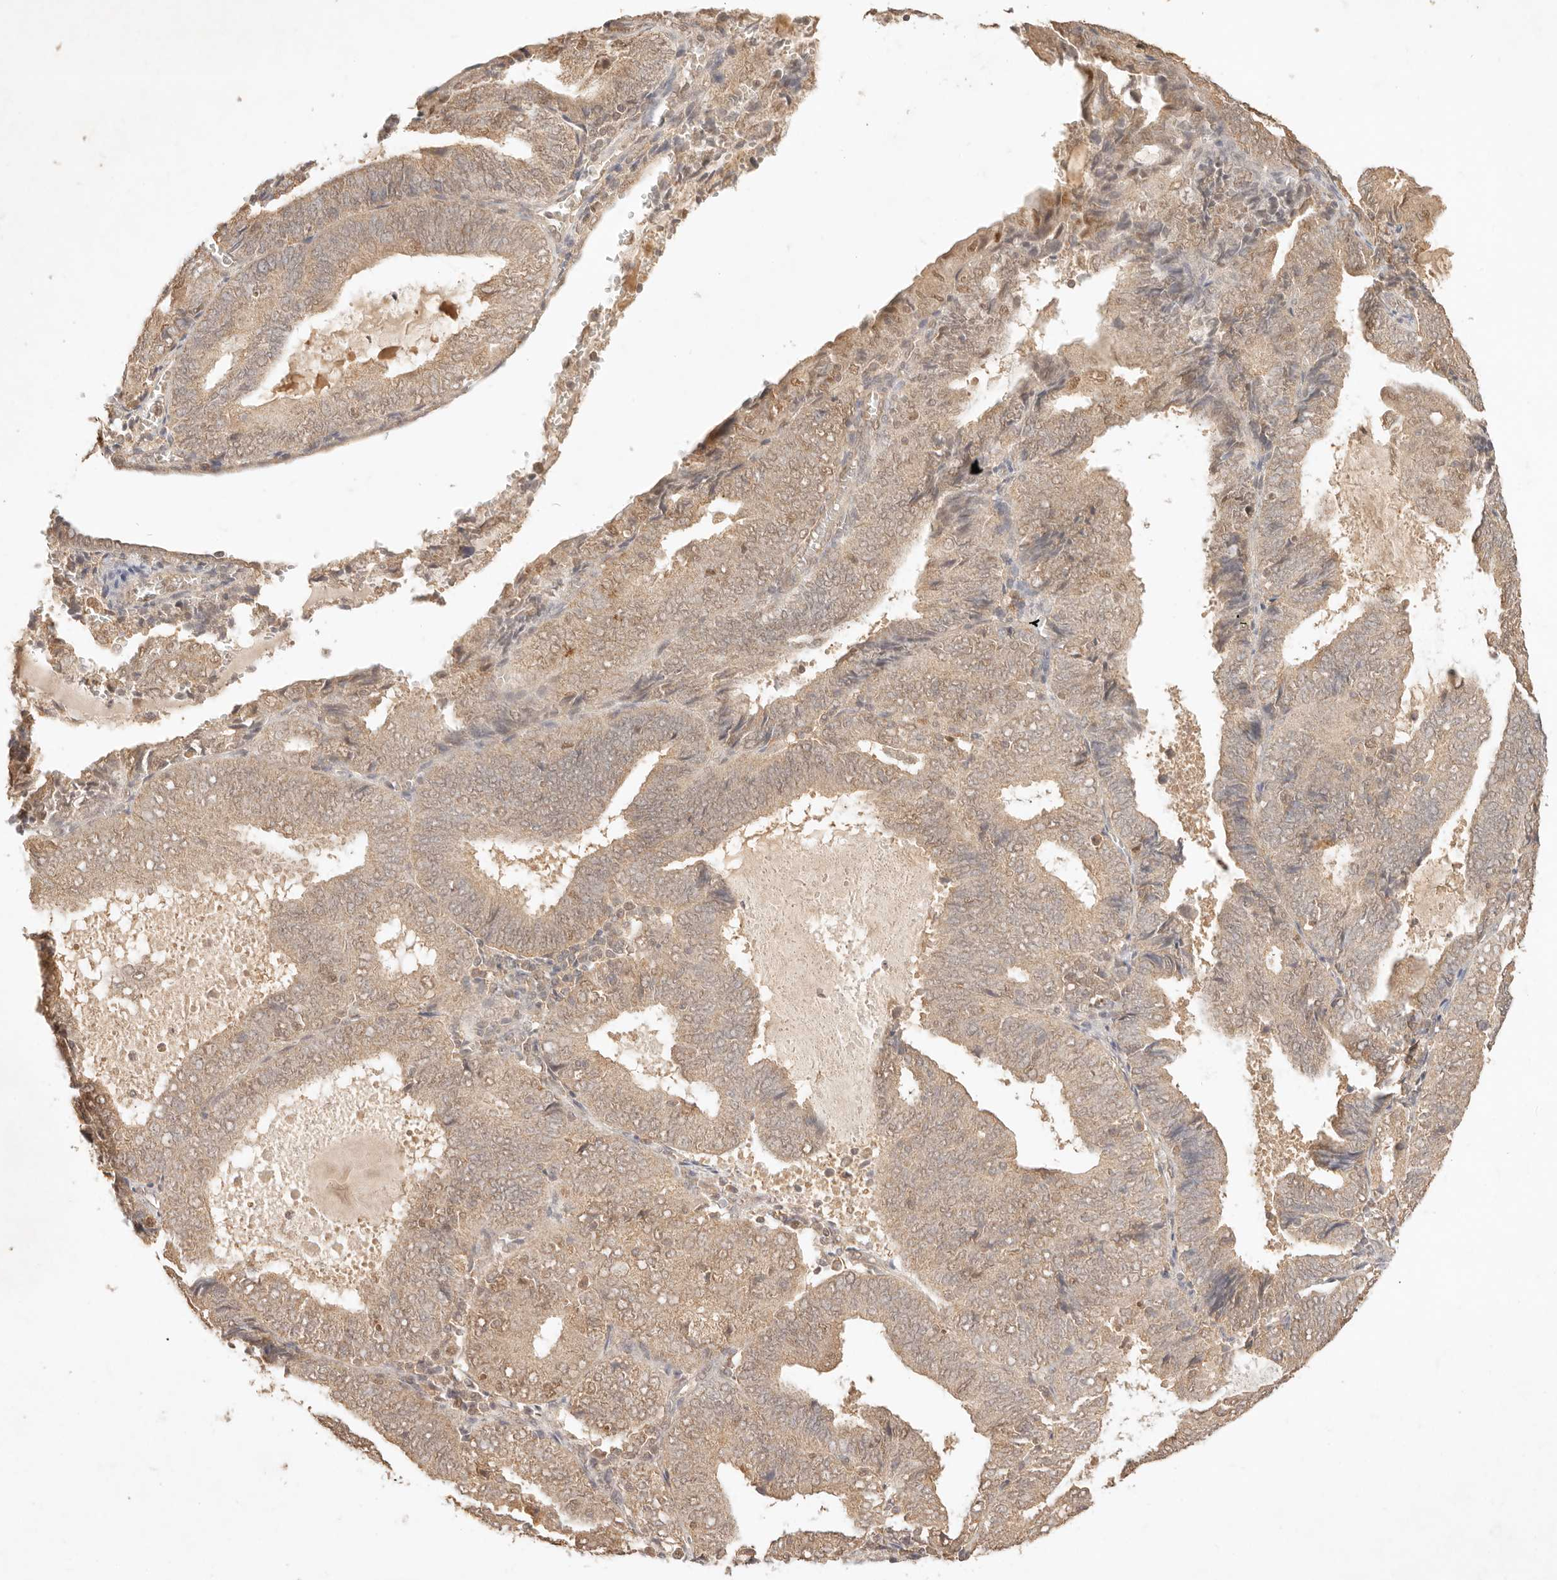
{"staining": {"intensity": "moderate", "quantity": ">75%", "location": "cytoplasmic/membranous"}, "tissue": "endometrial cancer", "cell_type": "Tumor cells", "image_type": "cancer", "snomed": [{"axis": "morphology", "description": "Adenocarcinoma, NOS"}, {"axis": "topography", "description": "Endometrium"}], "caption": "This histopathology image displays immunohistochemistry staining of endometrial cancer, with medium moderate cytoplasmic/membranous positivity in about >75% of tumor cells.", "gene": "TRIM11", "patient": {"sex": "female", "age": 81}}